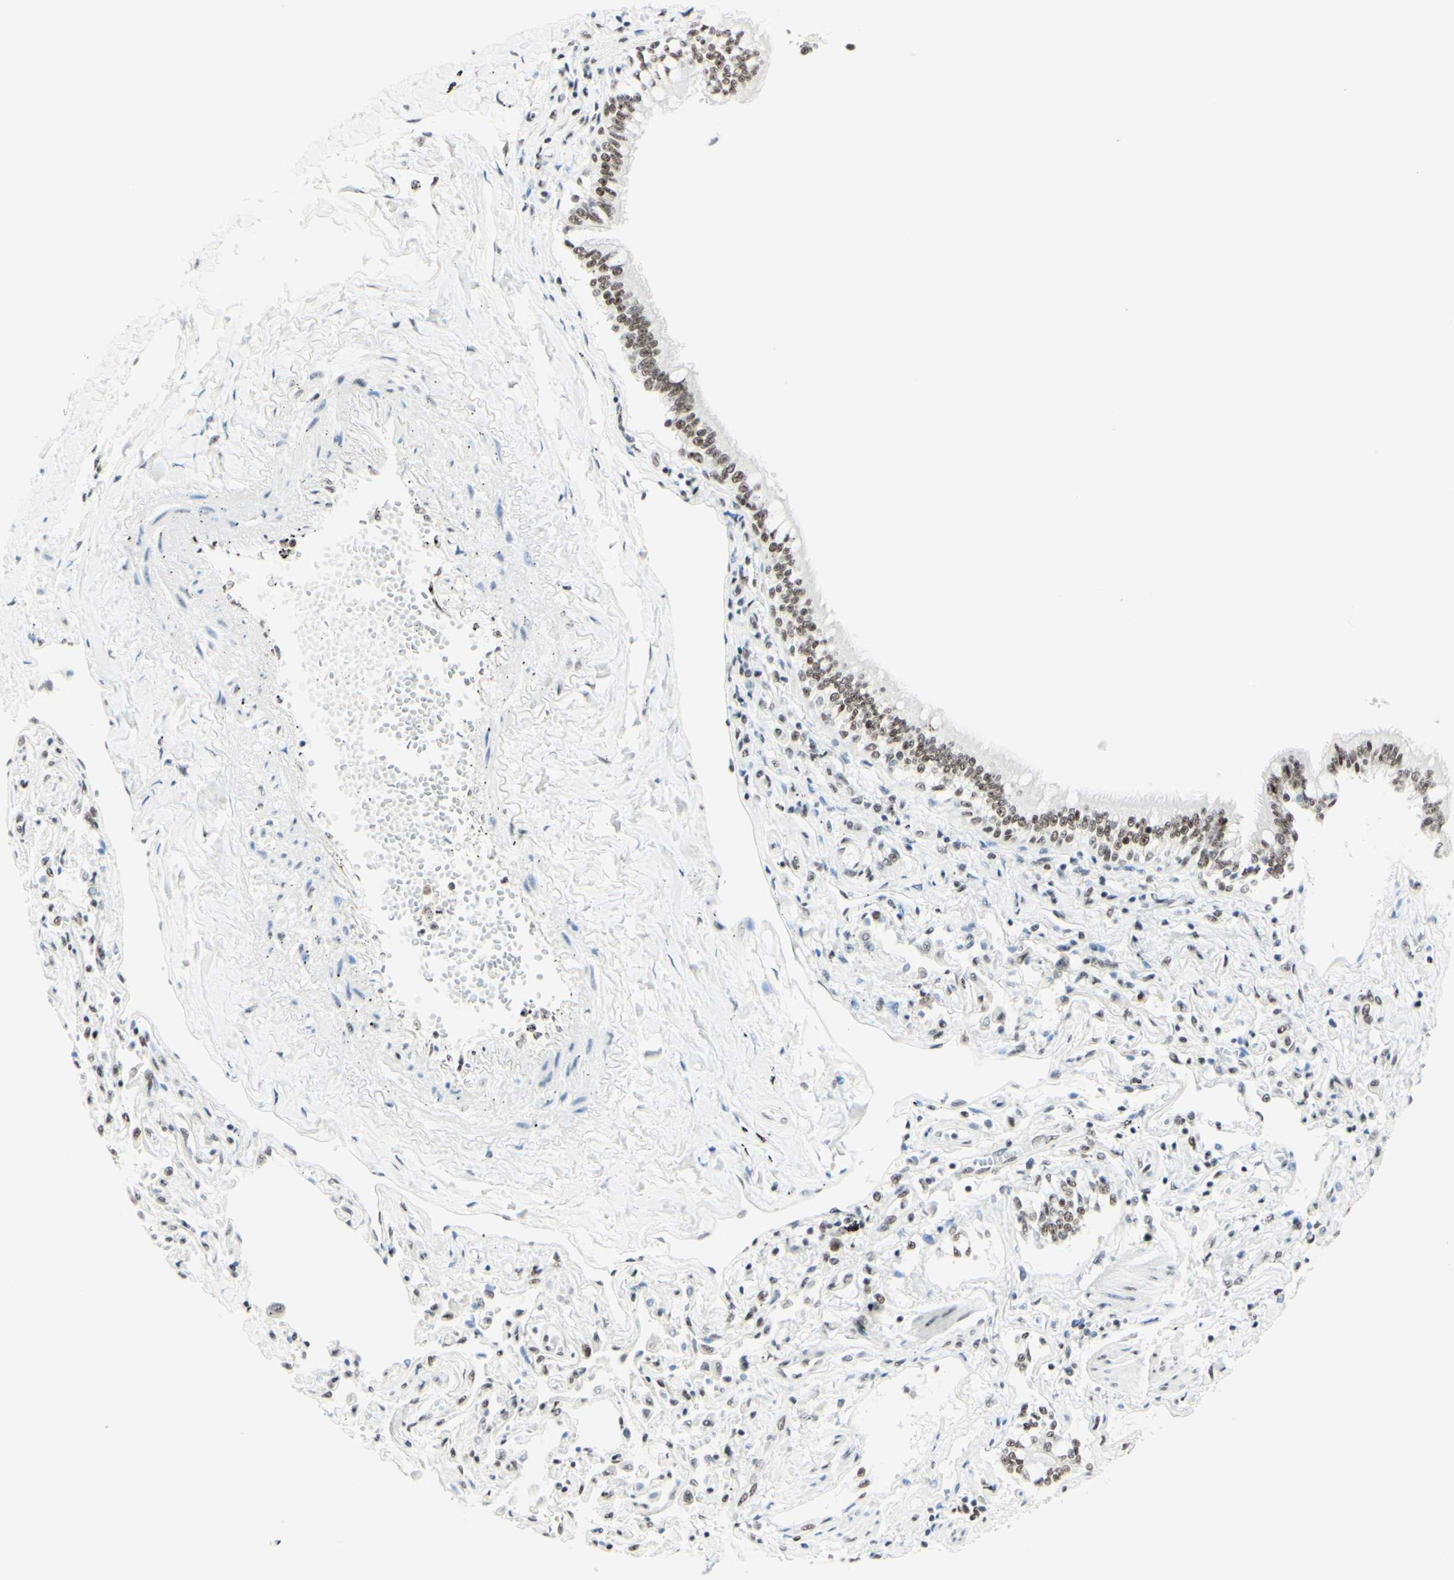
{"staining": {"intensity": "strong", "quantity": "25%-75%", "location": "nuclear"}, "tissue": "bronchus", "cell_type": "Respiratory epithelial cells", "image_type": "normal", "snomed": [{"axis": "morphology", "description": "Normal tissue, NOS"}, {"axis": "topography", "description": "Bronchus"}, {"axis": "topography", "description": "Lung"}], "caption": "Protein staining of benign bronchus displays strong nuclear staining in approximately 25%-75% of respiratory epithelial cells.", "gene": "WTAP", "patient": {"sex": "male", "age": 64}}